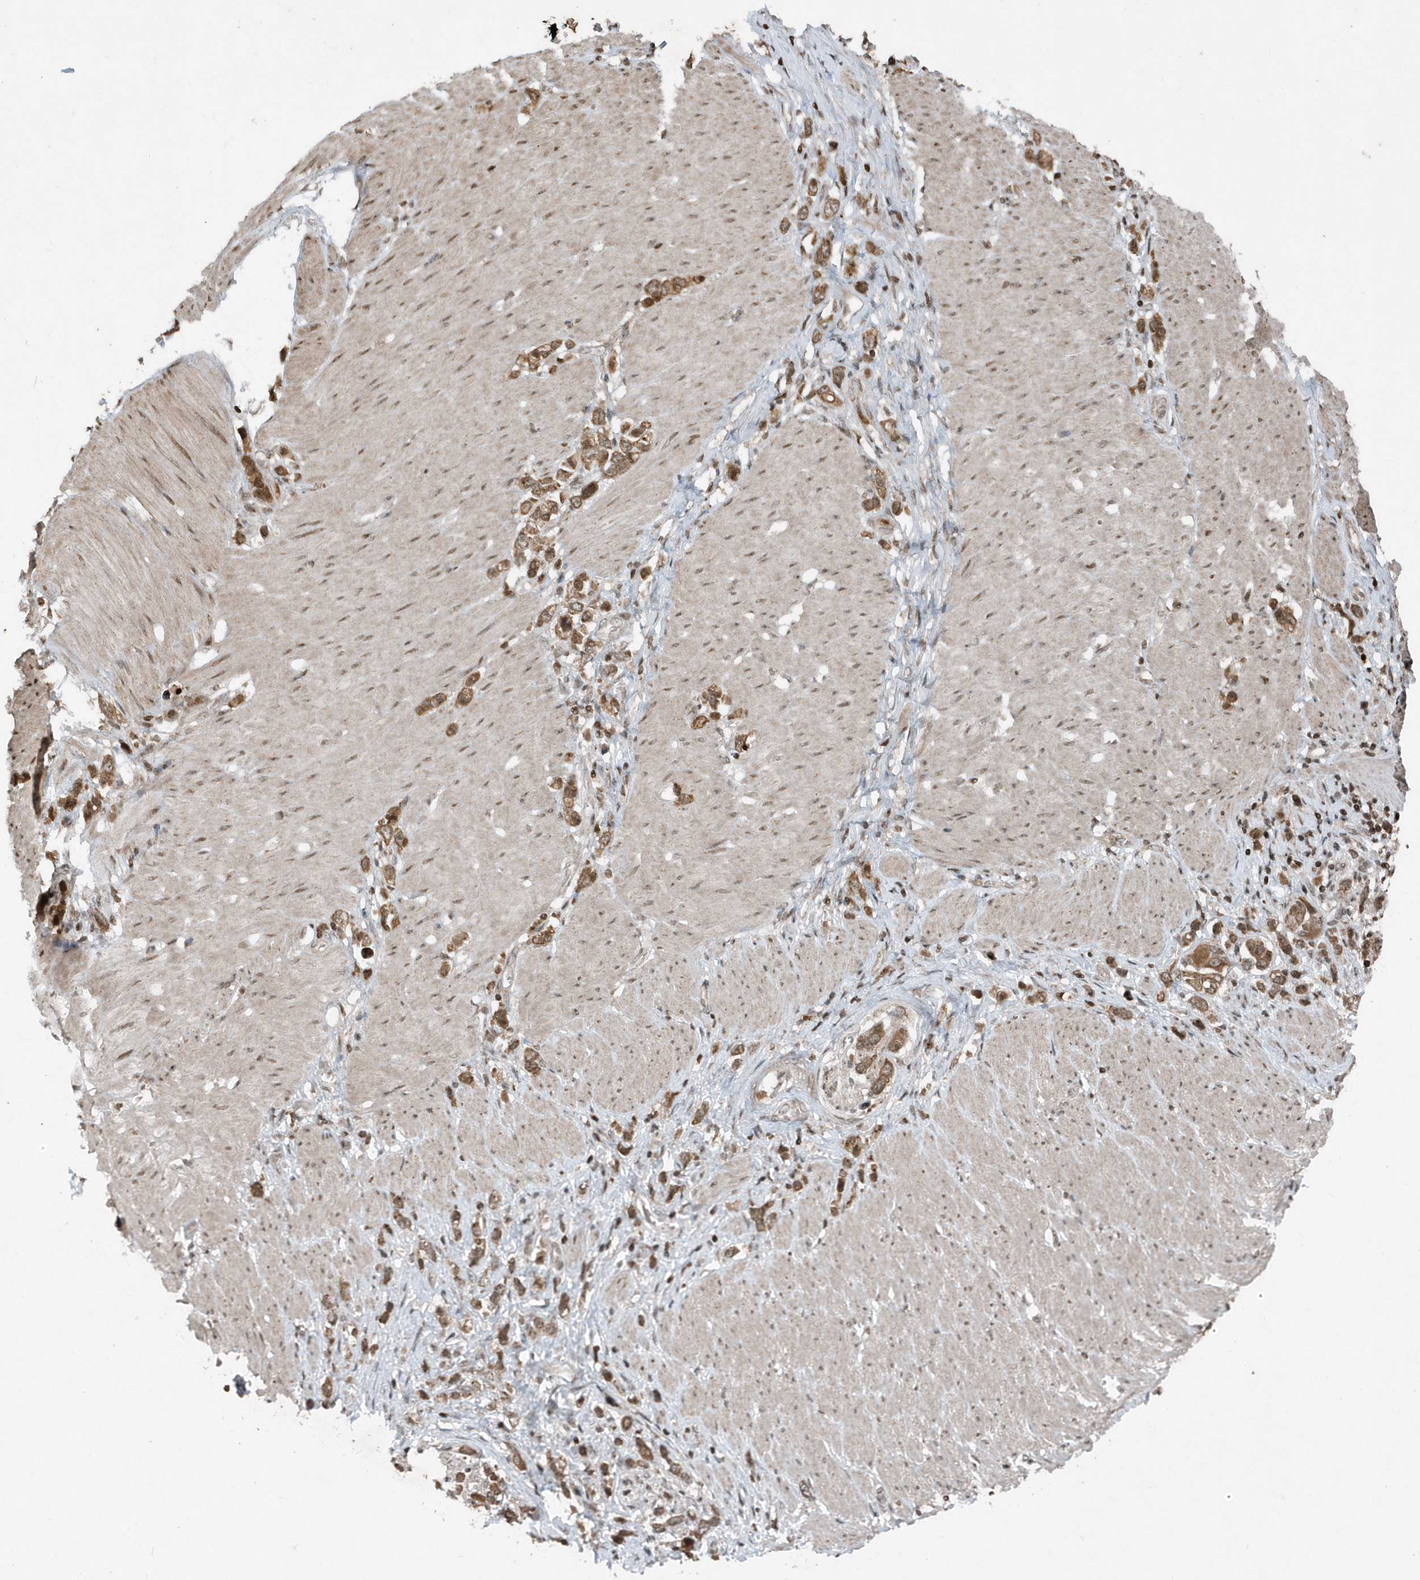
{"staining": {"intensity": "moderate", "quantity": ">75%", "location": "cytoplasmic/membranous"}, "tissue": "stomach cancer", "cell_type": "Tumor cells", "image_type": "cancer", "snomed": [{"axis": "morphology", "description": "Normal tissue, NOS"}, {"axis": "morphology", "description": "Adenocarcinoma, NOS"}, {"axis": "topography", "description": "Stomach, upper"}, {"axis": "topography", "description": "Stomach"}], "caption": "A medium amount of moderate cytoplasmic/membranous expression is identified in about >75% of tumor cells in stomach adenocarcinoma tissue.", "gene": "EIF2B1", "patient": {"sex": "female", "age": 65}}